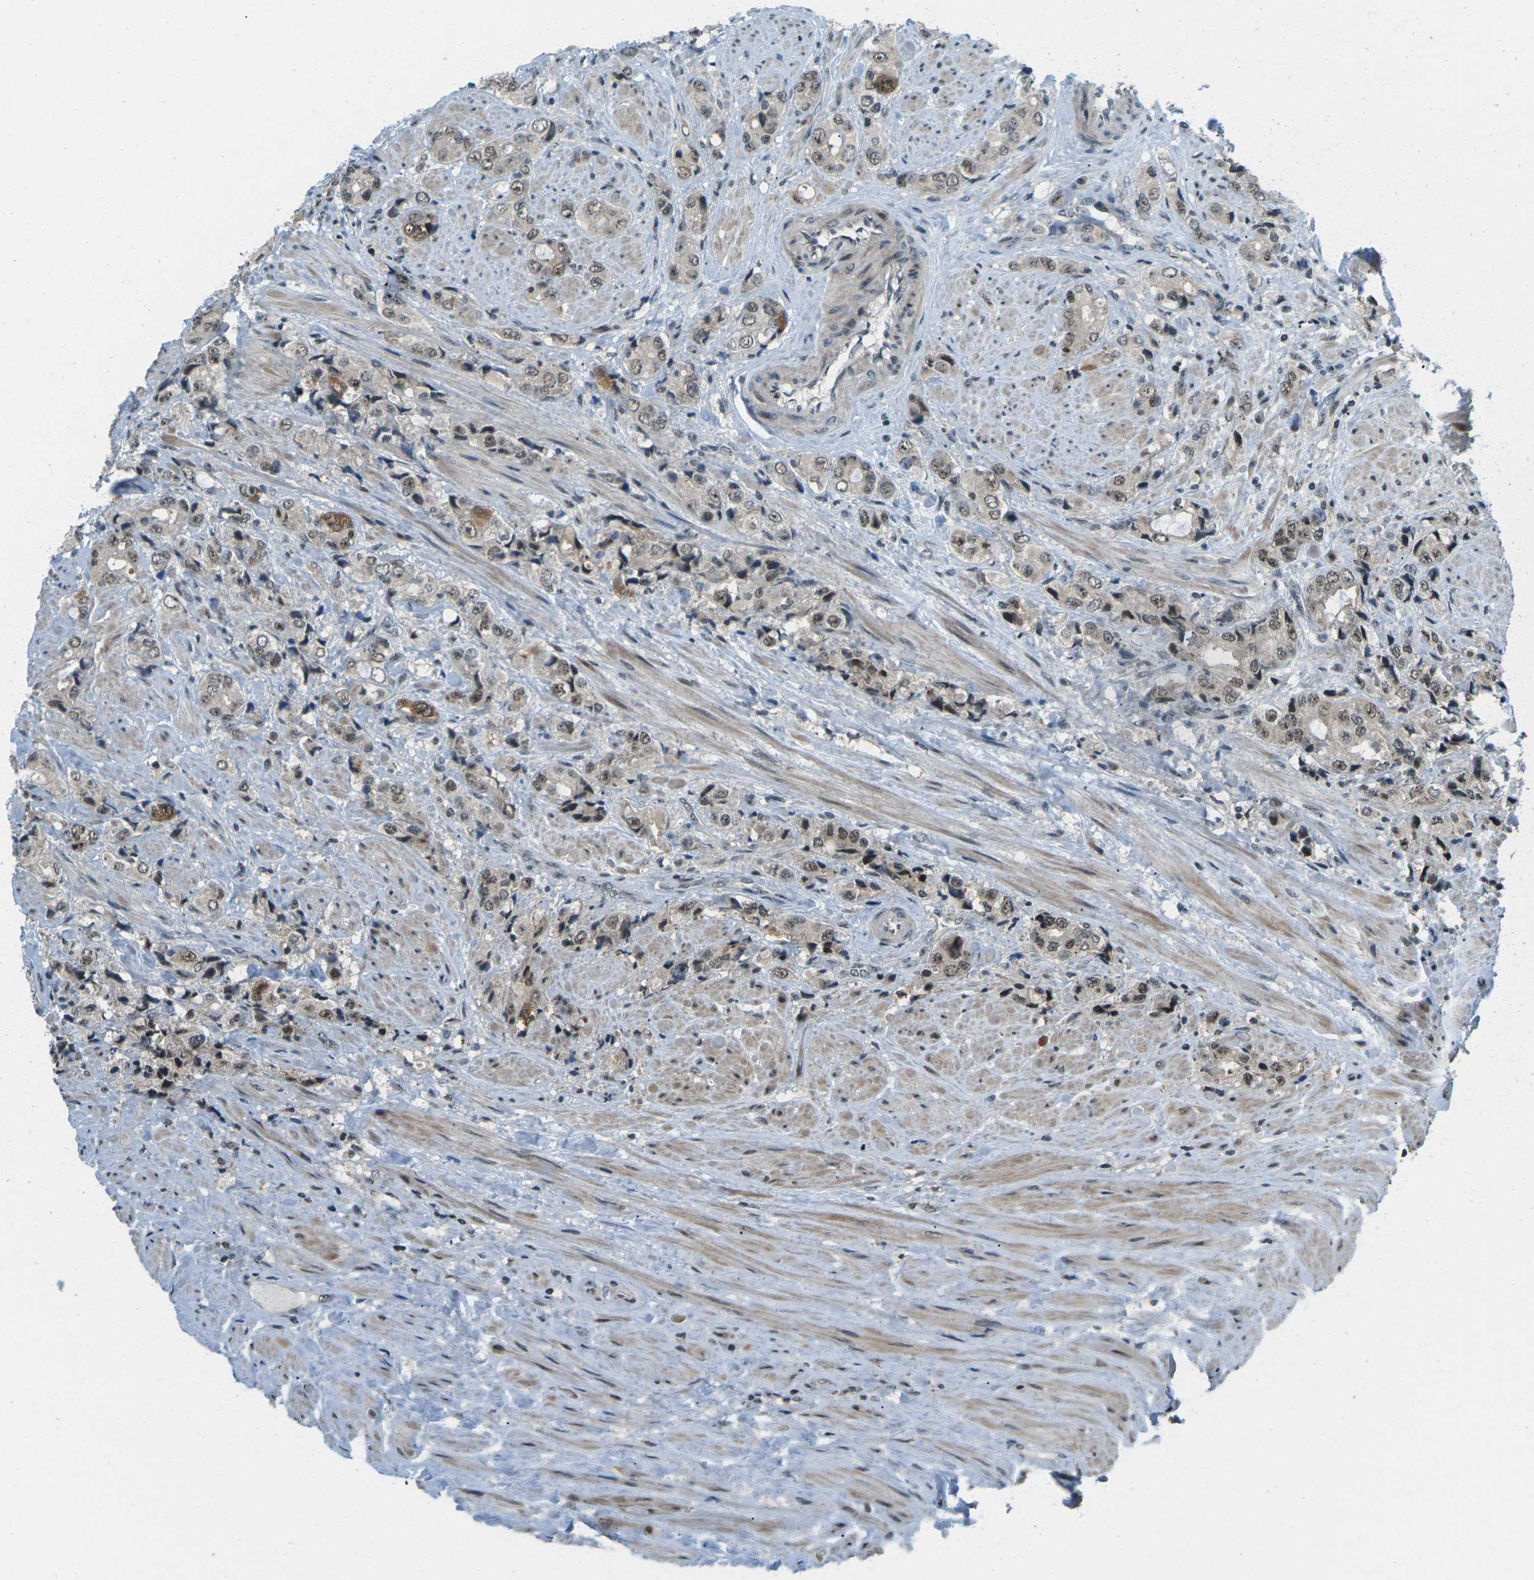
{"staining": {"intensity": "moderate", "quantity": ">75%", "location": "nuclear"}, "tissue": "prostate cancer", "cell_type": "Tumor cells", "image_type": "cancer", "snomed": [{"axis": "morphology", "description": "Adenocarcinoma, High grade"}, {"axis": "topography", "description": "Prostate"}], "caption": "Moderate nuclear positivity for a protein is appreciated in about >75% of tumor cells of prostate cancer (adenocarcinoma (high-grade)) using immunohistochemistry.", "gene": "UBE2S", "patient": {"sex": "male", "age": 61}}